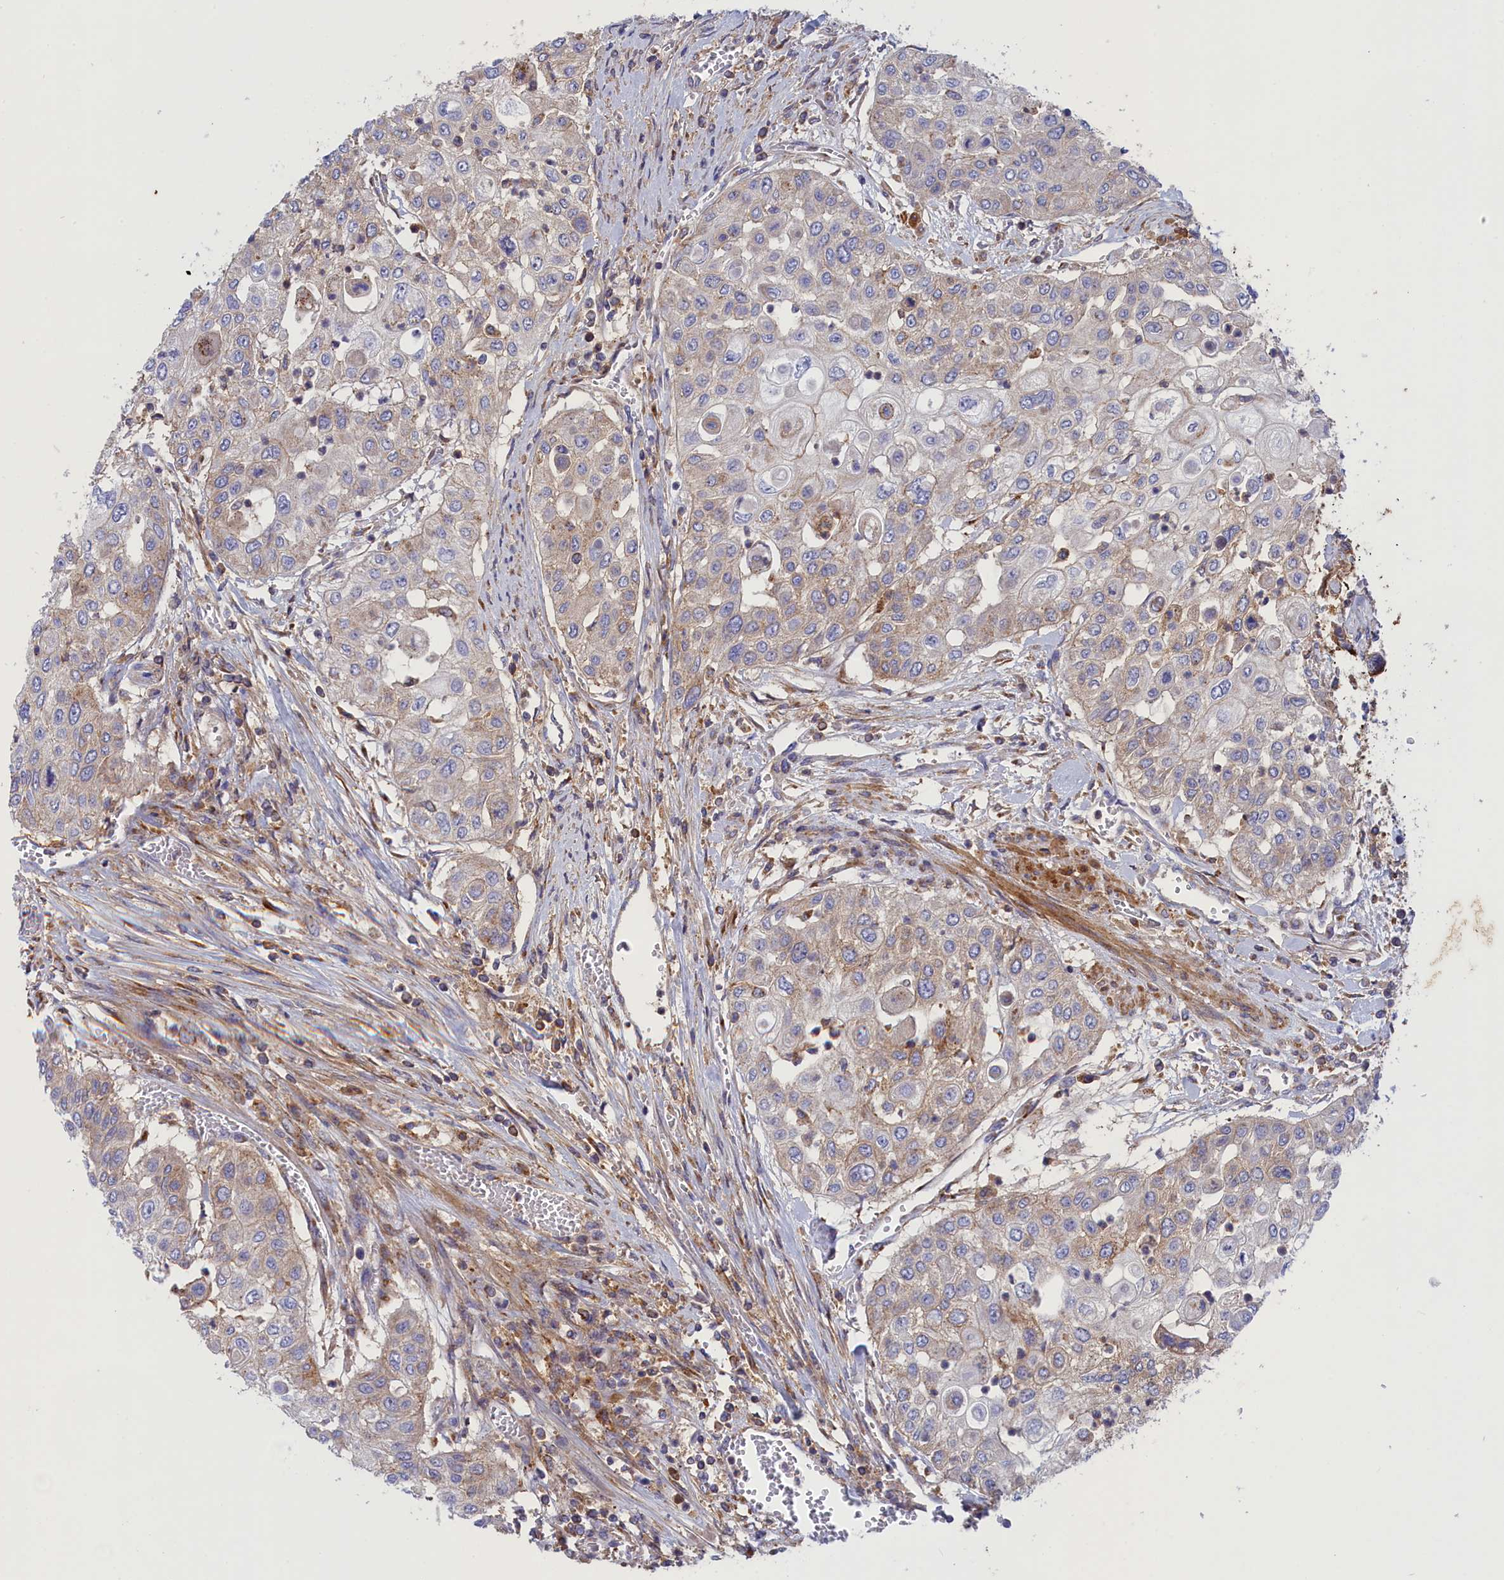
{"staining": {"intensity": "weak", "quantity": "25%-75%", "location": "cytoplasmic/membranous"}, "tissue": "urothelial cancer", "cell_type": "Tumor cells", "image_type": "cancer", "snomed": [{"axis": "morphology", "description": "Urothelial carcinoma, High grade"}, {"axis": "topography", "description": "Urinary bladder"}], "caption": "A brown stain shows weak cytoplasmic/membranous staining of a protein in human high-grade urothelial carcinoma tumor cells. The protein is shown in brown color, while the nuclei are stained blue.", "gene": "SCAMP4", "patient": {"sex": "female", "age": 79}}